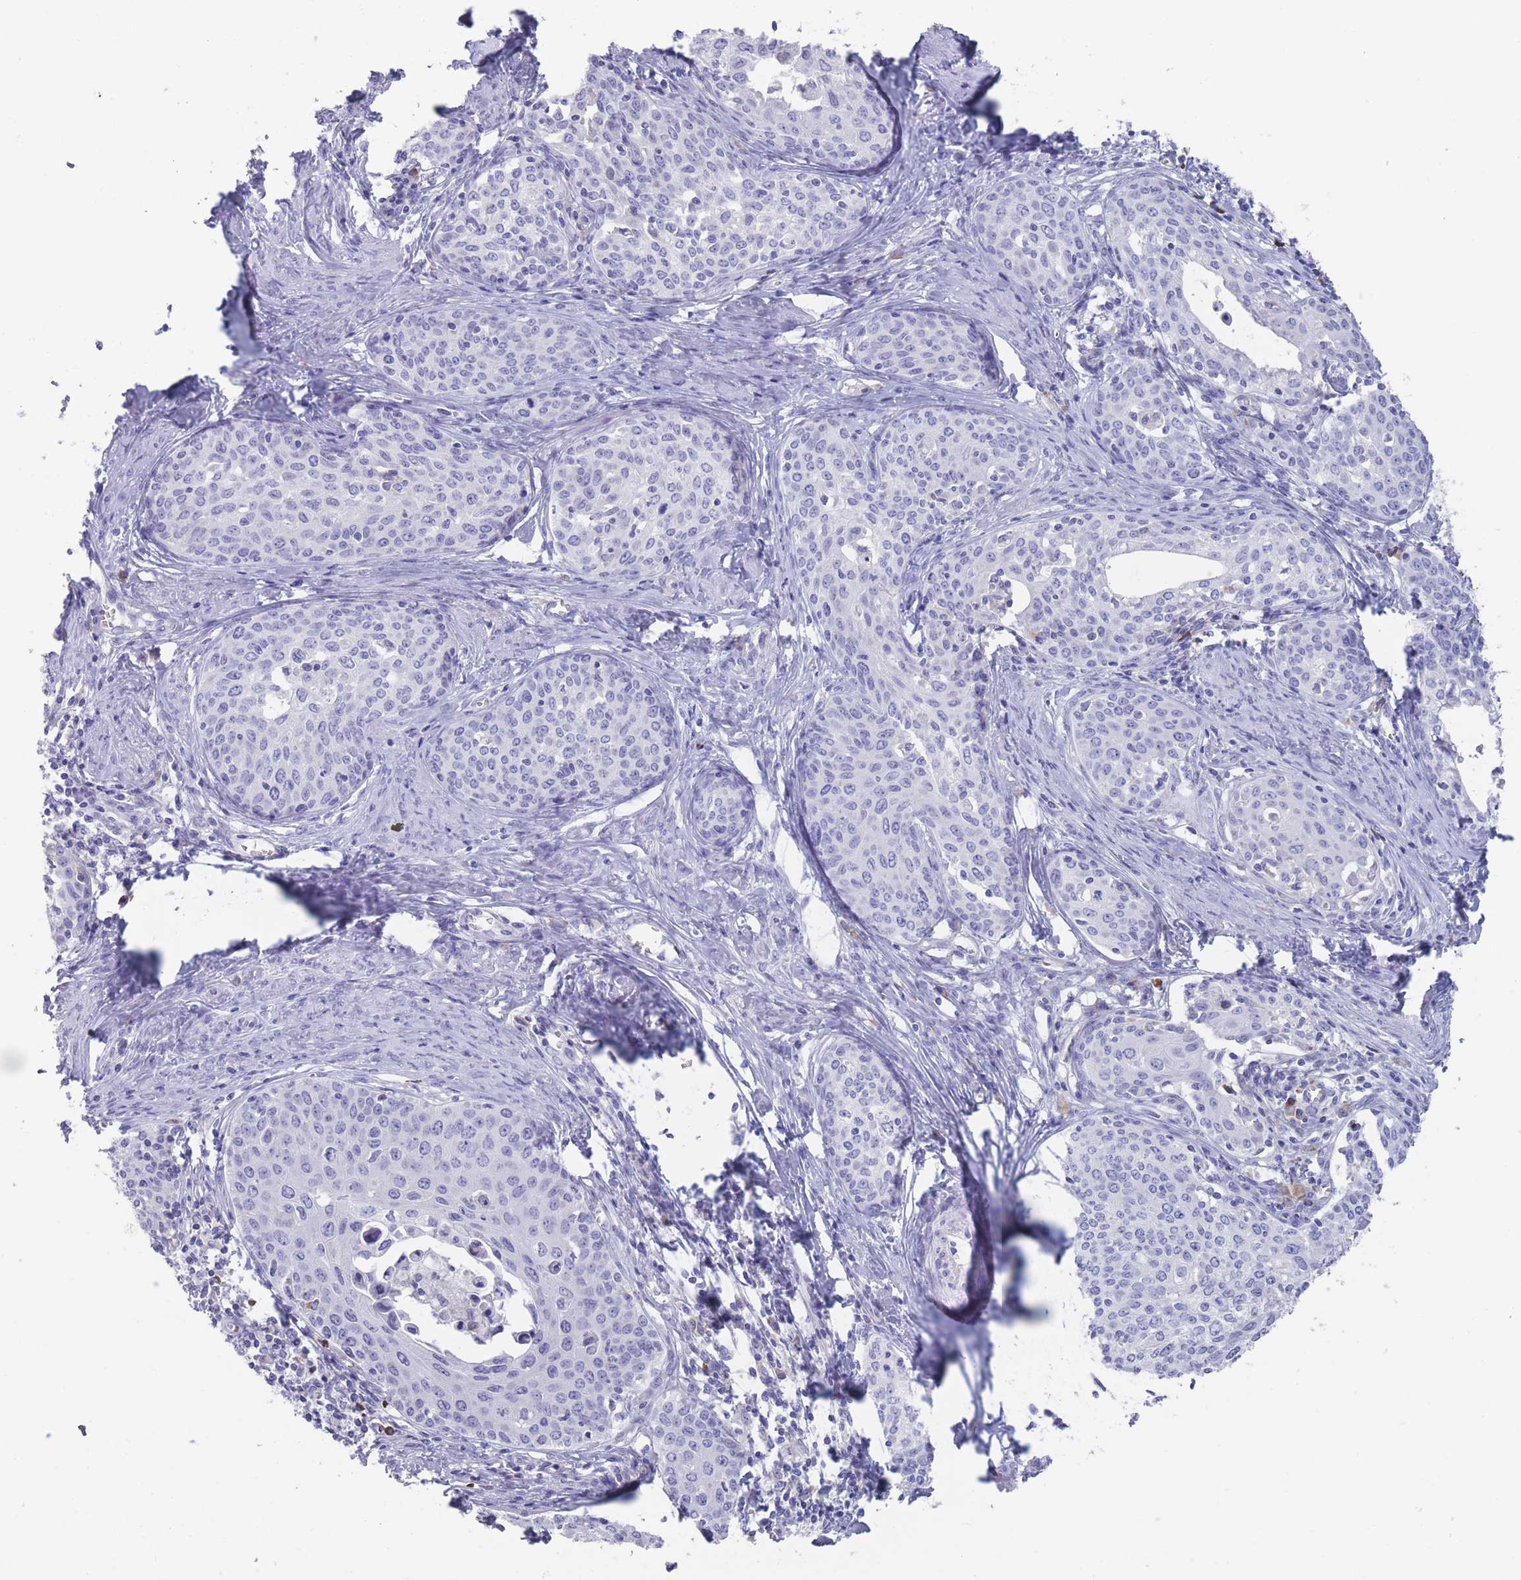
{"staining": {"intensity": "negative", "quantity": "none", "location": "none"}, "tissue": "cervical cancer", "cell_type": "Tumor cells", "image_type": "cancer", "snomed": [{"axis": "morphology", "description": "Squamous cell carcinoma, NOS"}, {"axis": "morphology", "description": "Adenocarcinoma, NOS"}, {"axis": "topography", "description": "Cervix"}], "caption": "Immunohistochemical staining of human cervical cancer (squamous cell carcinoma) exhibits no significant staining in tumor cells.", "gene": "ST8SIA5", "patient": {"sex": "female", "age": 52}}